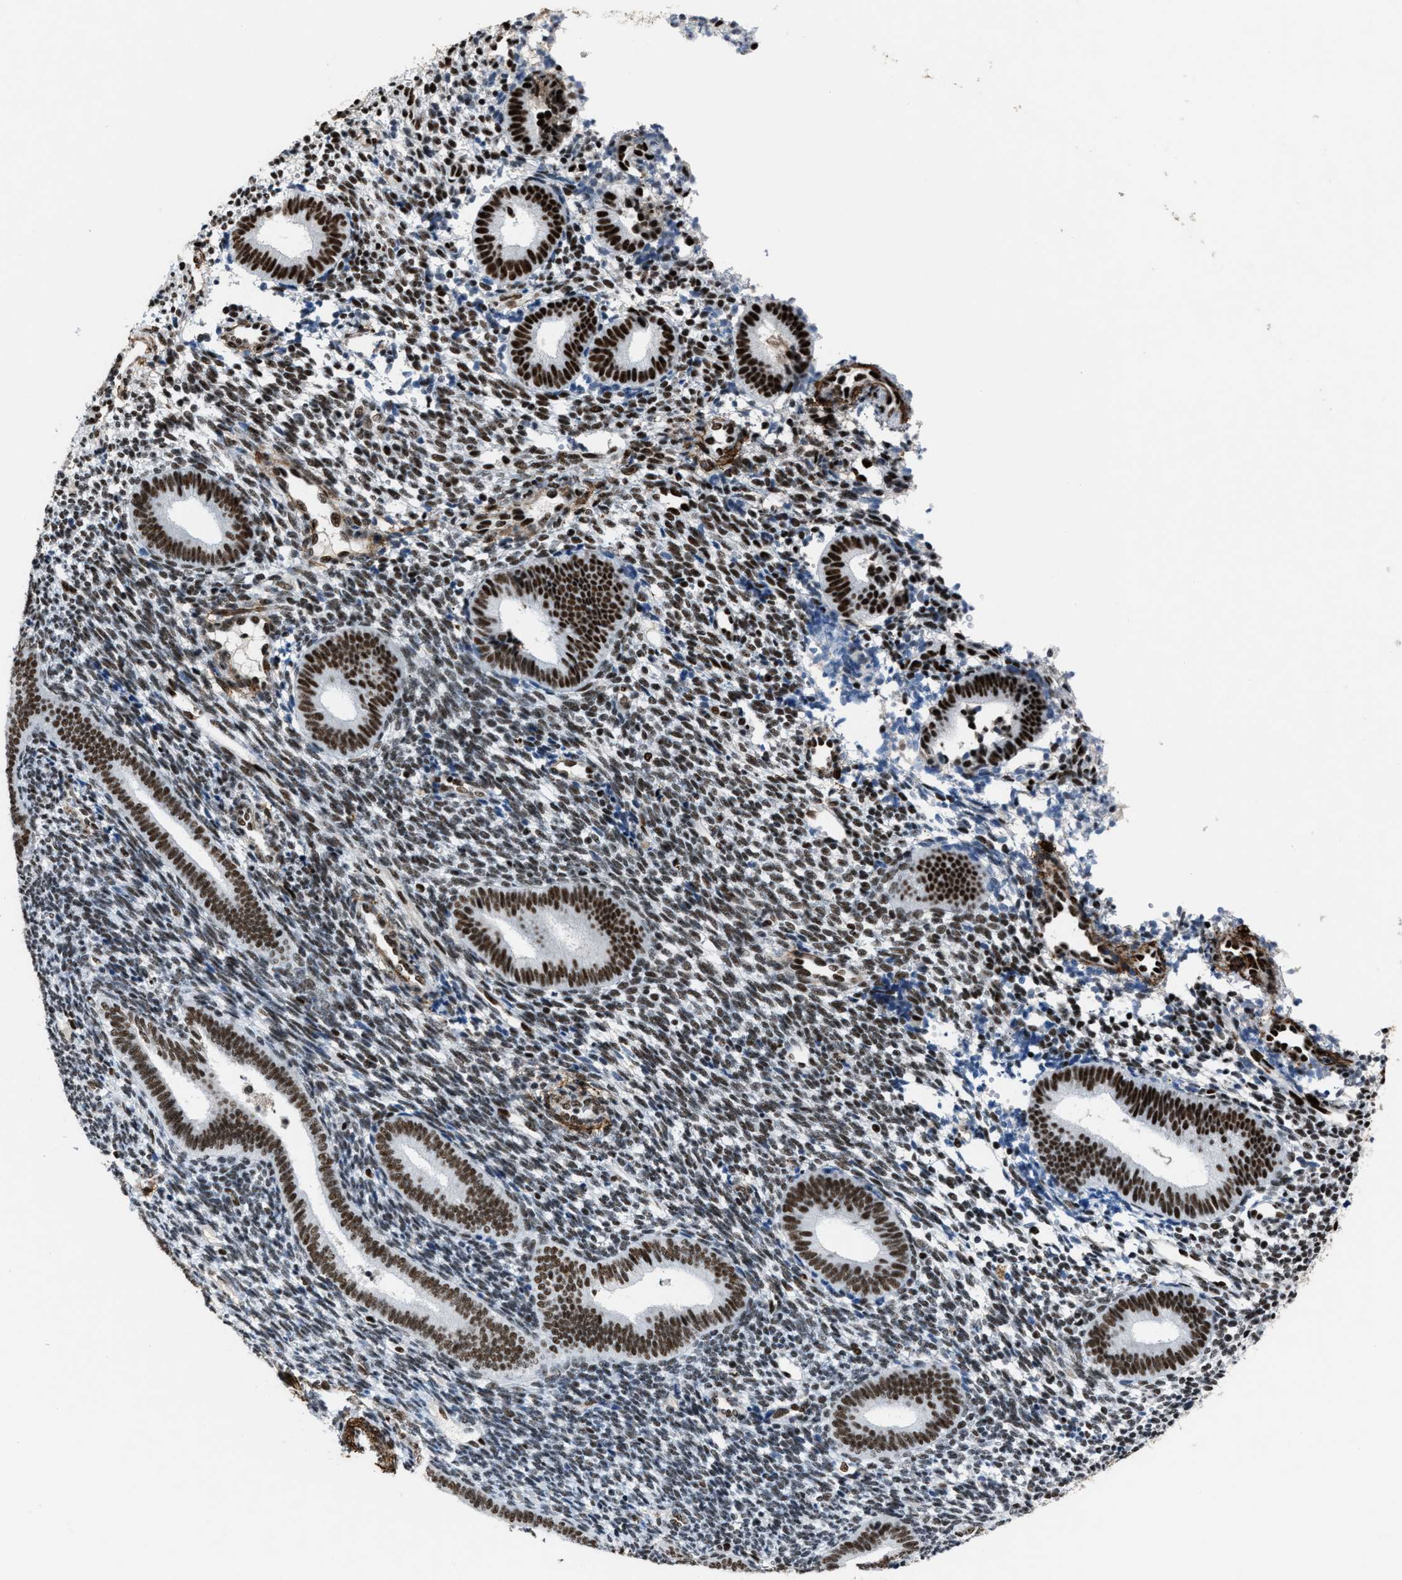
{"staining": {"intensity": "moderate", "quantity": "25%-75%", "location": "nuclear"}, "tissue": "endometrium", "cell_type": "Cells in endometrial stroma", "image_type": "normal", "snomed": [{"axis": "morphology", "description": "Normal tissue, NOS"}, {"axis": "topography", "description": "Uterus"}, {"axis": "topography", "description": "Endometrium"}], "caption": "Immunohistochemical staining of normal human endometrium exhibits 25%-75% levels of moderate nuclear protein expression in approximately 25%-75% of cells in endometrial stroma. The protein of interest is shown in brown color, while the nuclei are stained blue.", "gene": "DDX5", "patient": {"sex": "female", "age": 33}}